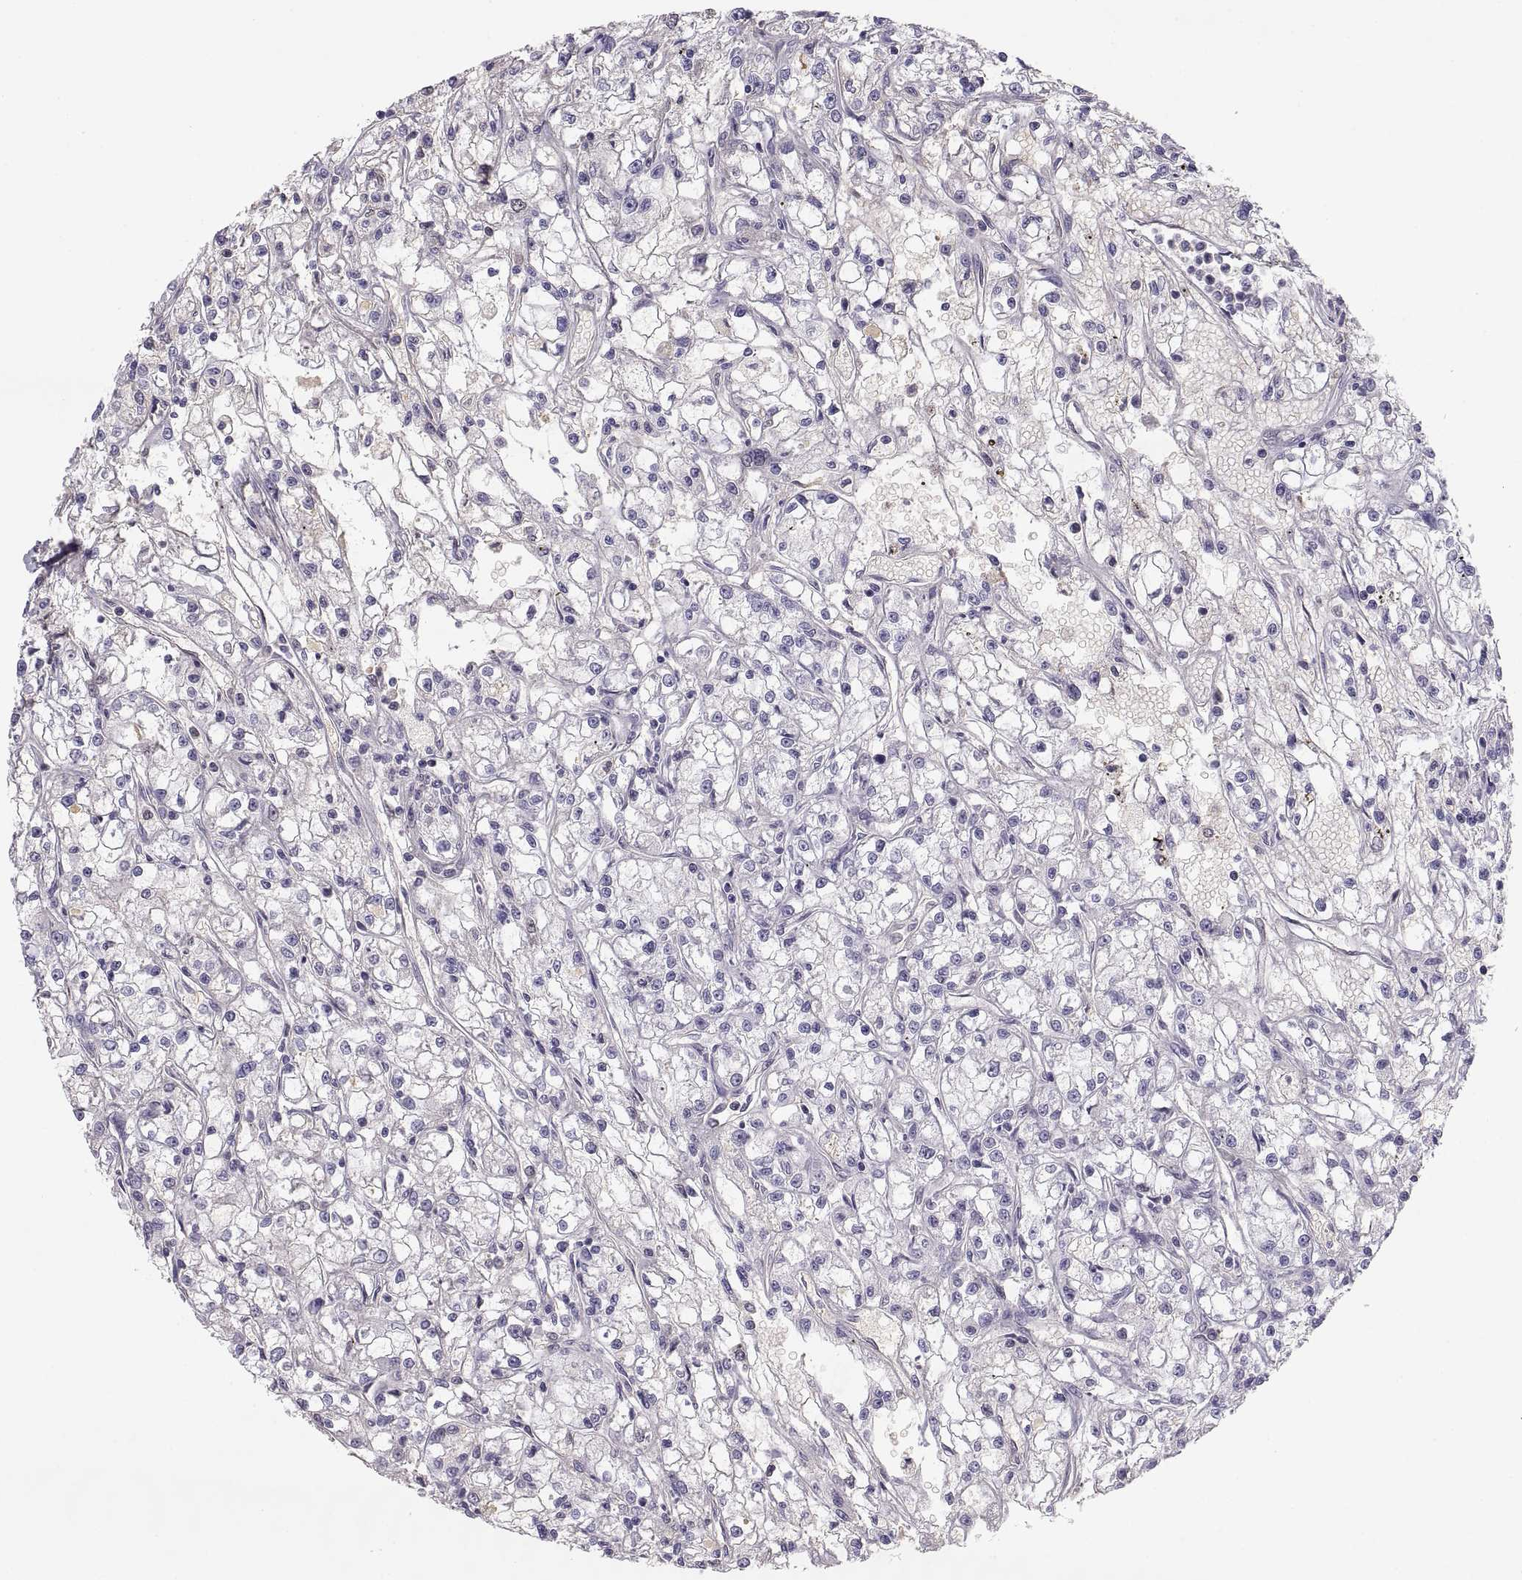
{"staining": {"intensity": "negative", "quantity": "none", "location": "none"}, "tissue": "renal cancer", "cell_type": "Tumor cells", "image_type": "cancer", "snomed": [{"axis": "morphology", "description": "Adenocarcinoma, NOS"}, {"axis": "topography", "description": "Kidney"}], "caption": "A high-resolution histopathology image shows immunohistochemistry staining of renal adenocarcinoma, which demonstrates no significant staining in tumor cells. (Immunohistochemistry, brightfield microscopy, high magnification).", "gene": "MAGEB2", "patient": {"sex": "female", "age": 59}}